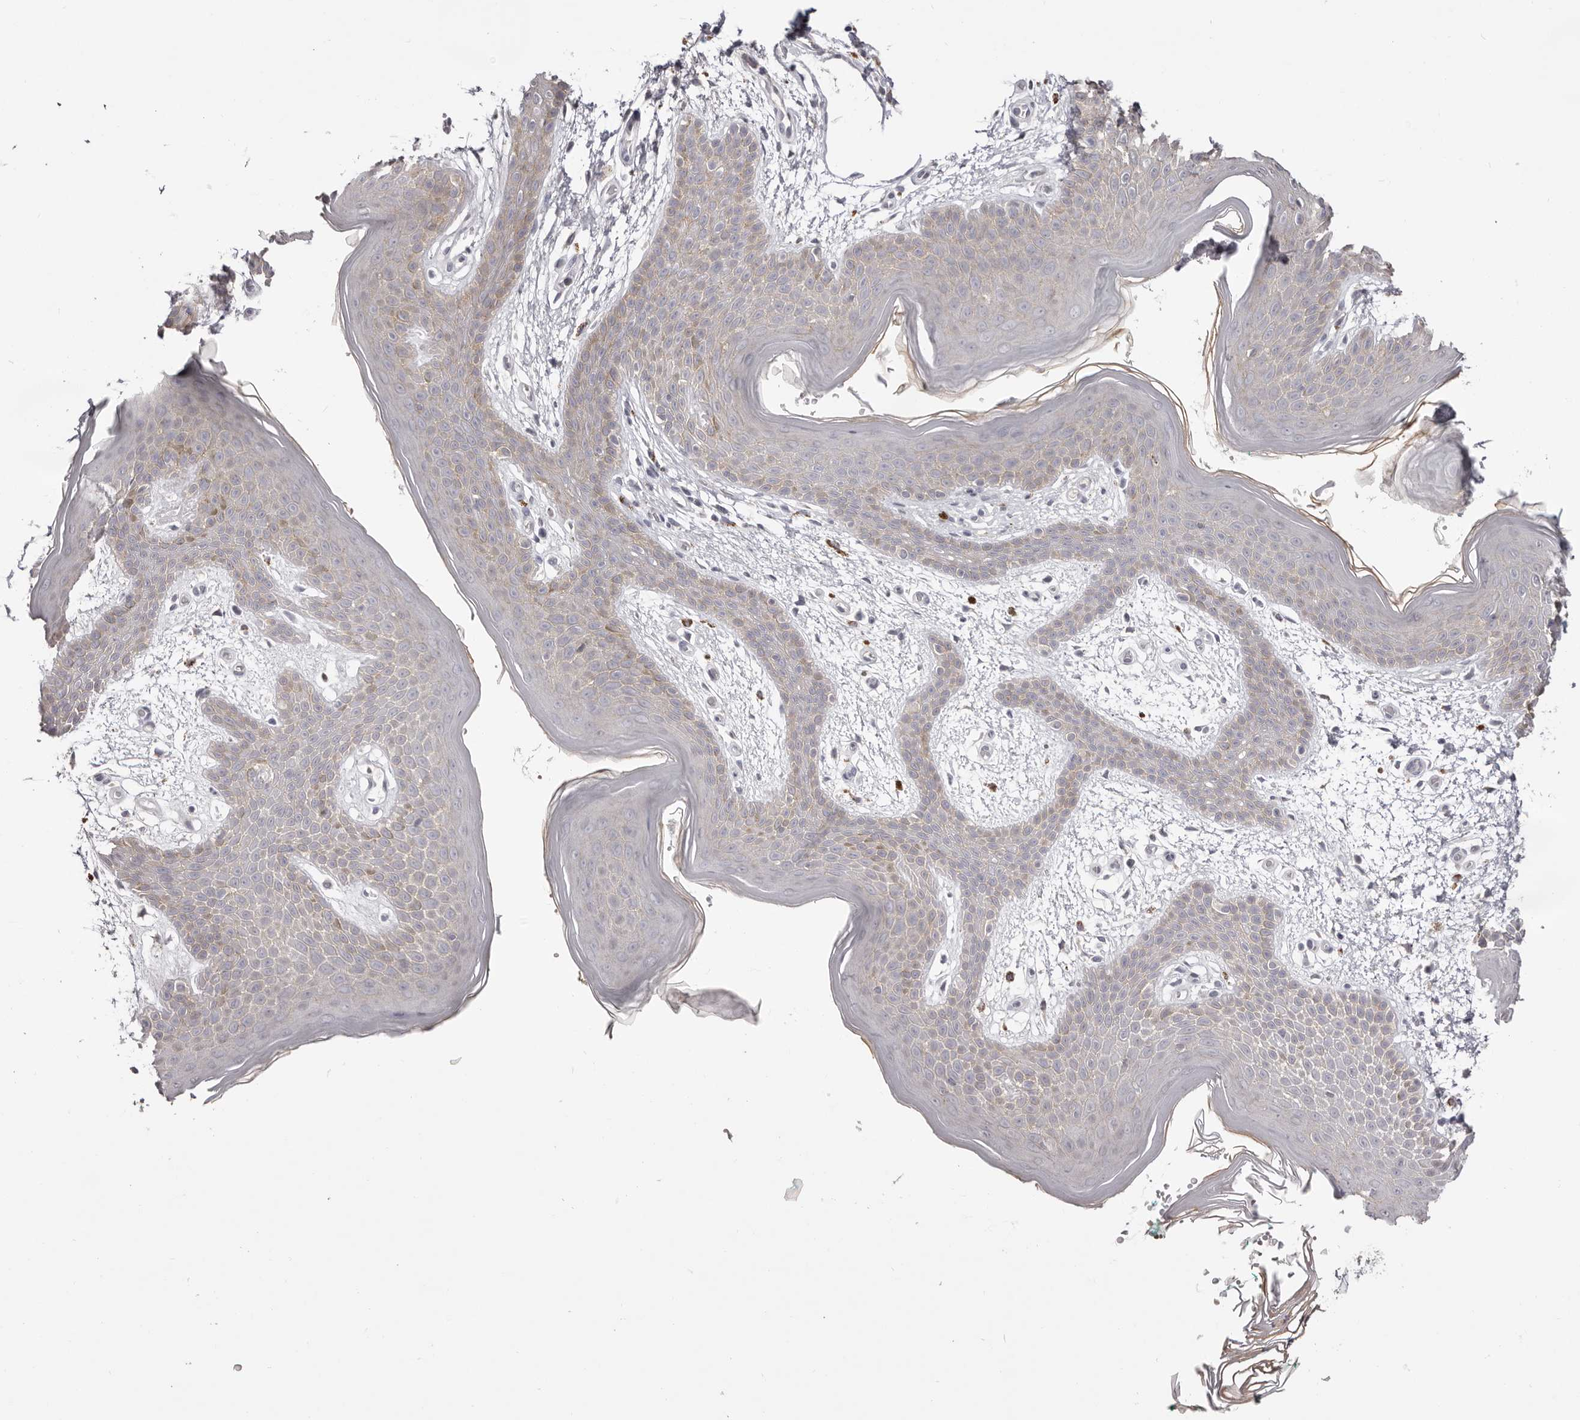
{"staining": {"intensity": "negative", "quantity": "none", "location": "none"}, "tissue": "skin", "cell_type": "Epidermal cells", "image_type": "normal", "snomed": [{"axis": "morphology", "description": "Normal tissue, NOS"}, {"axis": "topography", "description": "Anal"}], "caption": "Human skin stained for a protein using immunohistochemistry (IHC) shows no expression in epidermal cells.", "gene": "PCDHB6", "patient": {"sex": "male", "age": 74}}